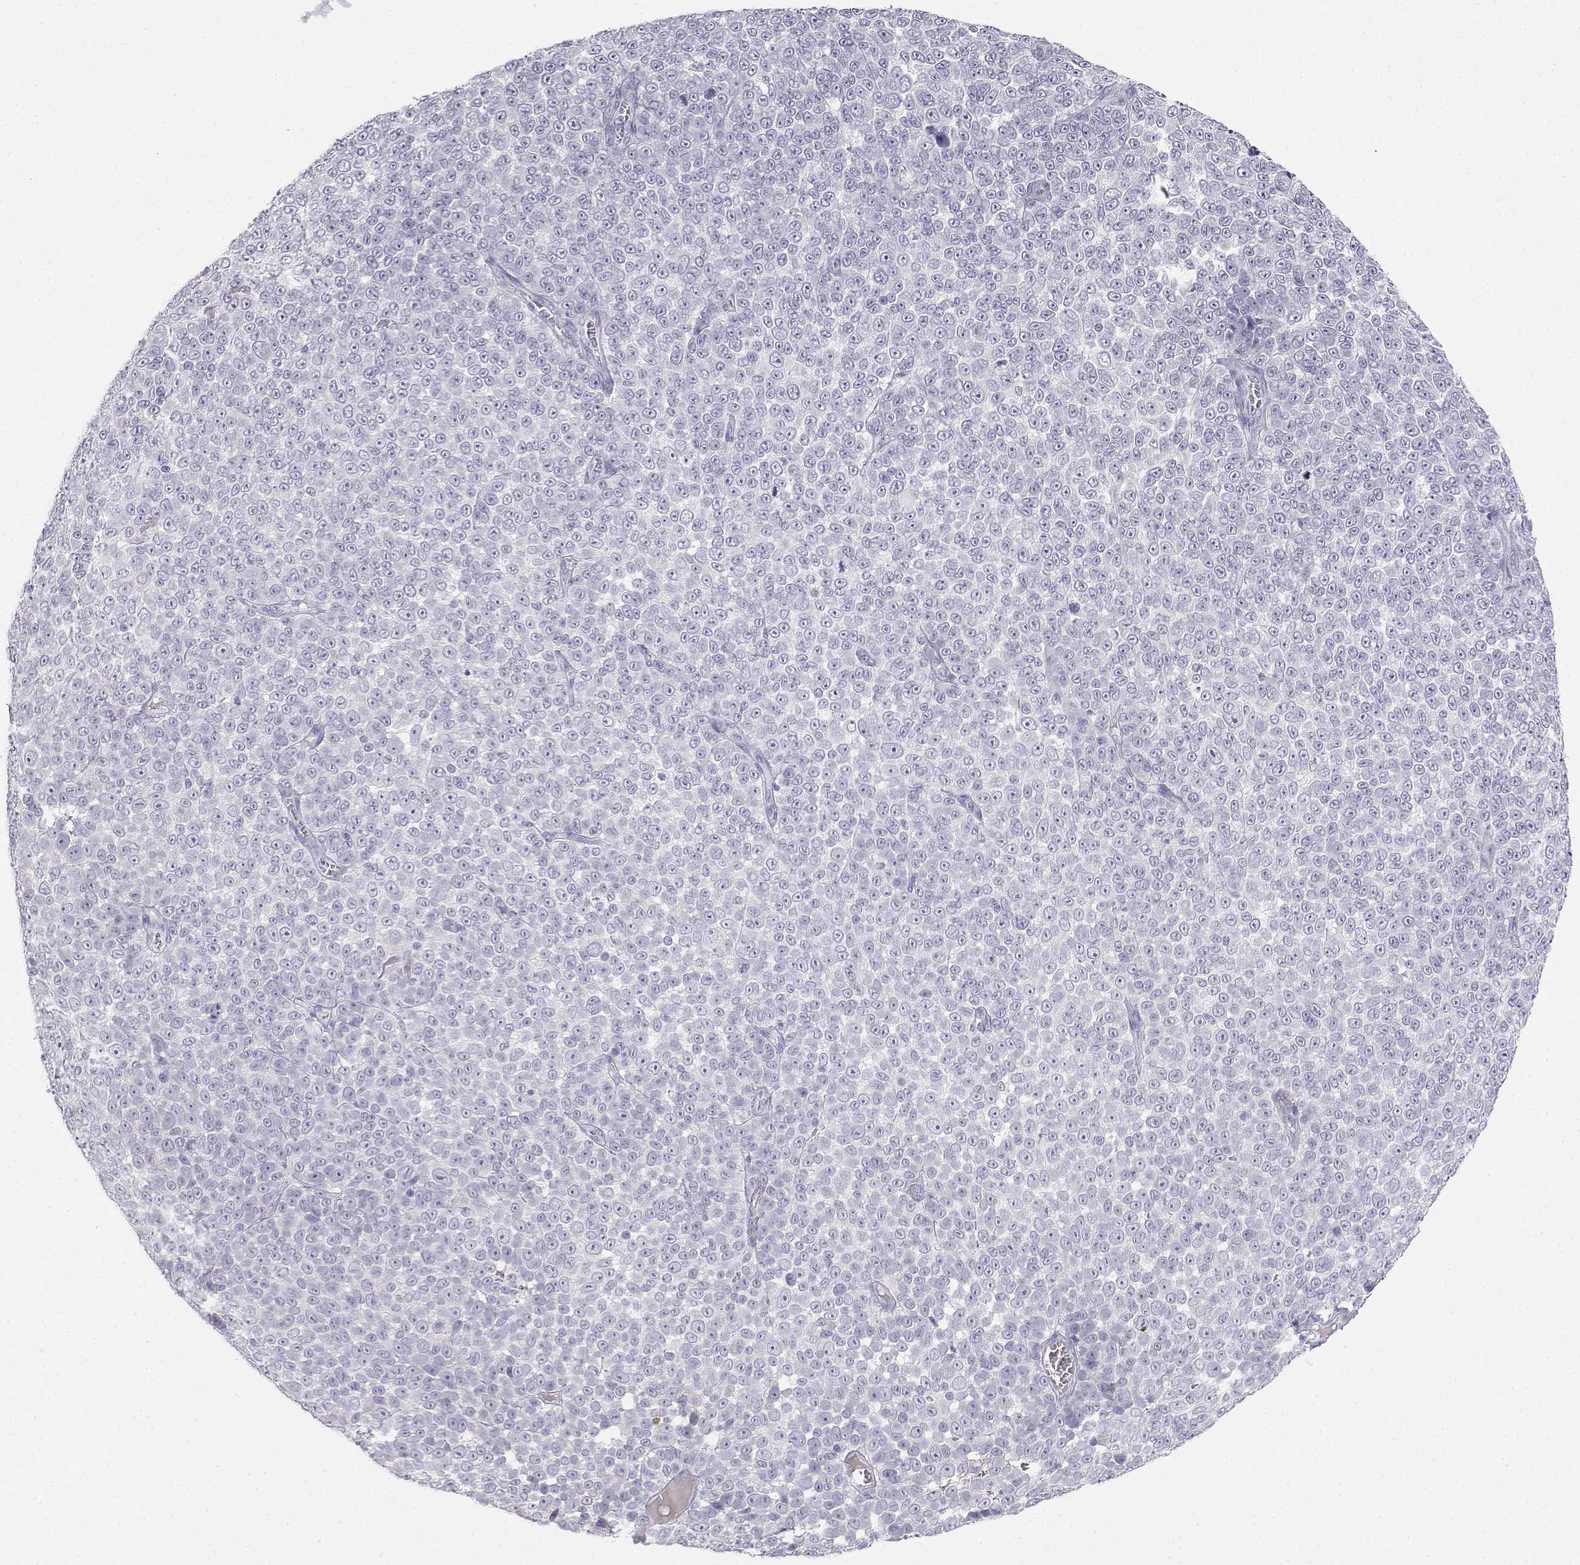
{"staining": {"intensity": "negative", "quantity": "none", "location": "none"}, "tissue": "melanoma", "cell_type": "Tumor cells", "image_type": "cancer", "snomed": [{"axis": "morphology", "description": "Malignant melanoma, NOS"}, {"axis": "topography", "description": "Skin"}], "caption": "High power microscopy image of an IHC micrograph of melanoma, revealing no significant positivity in tumor cells.", "gene": "GPR174", "patient": {"sex": "female", "age": 95}}